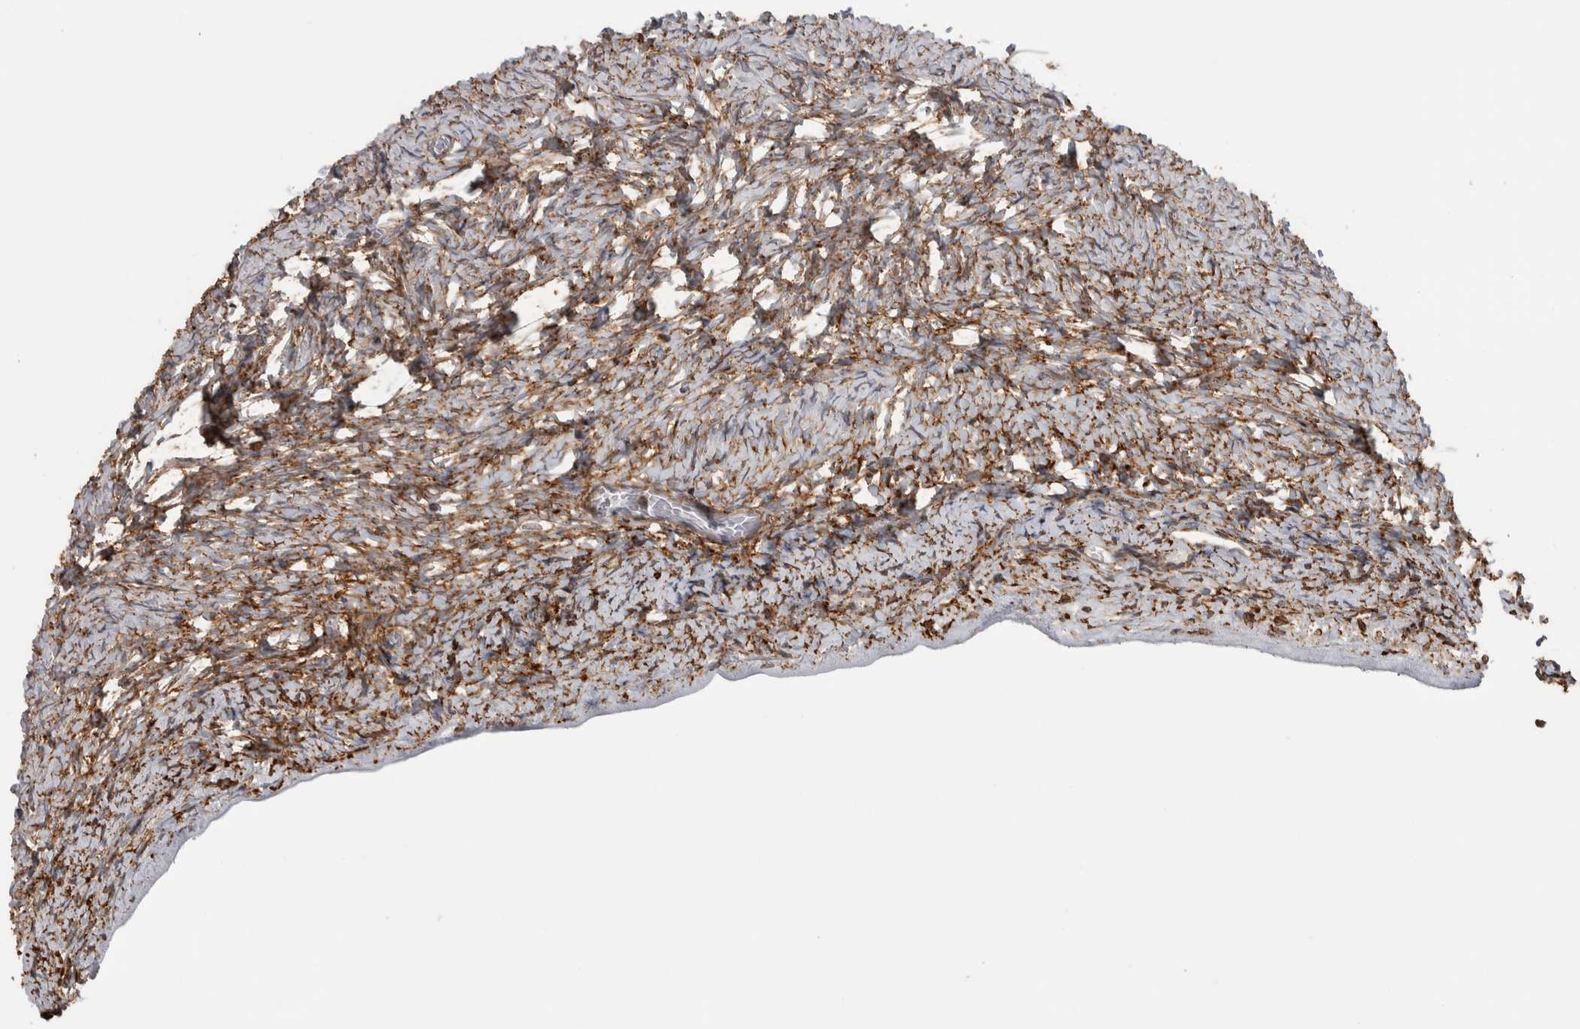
{"staining": {"intensity": "moderate", "quantity": ">75%", "location": "cytoplasmic/membranous"}, "tissue": "ovary", "cell_type": "Ovarian stroma cells", "image_type": "normal", "snomed": [{"axis": "morphology", "description": "Normal tissue, NOS"}, {"axis": "topography", "description": "Ovary"}], "caption": "Protein expression by IHC reveals moderate cytoplasmic/membranous expression in about >75% of ovarian stroma cells in normal ovary. (DAB (3,3'-diaminobenzidine) IHC with brightfield microscopy, high magnification).", "gene": "EIF3H", "patient": {"sex": "female", "age": 27}}